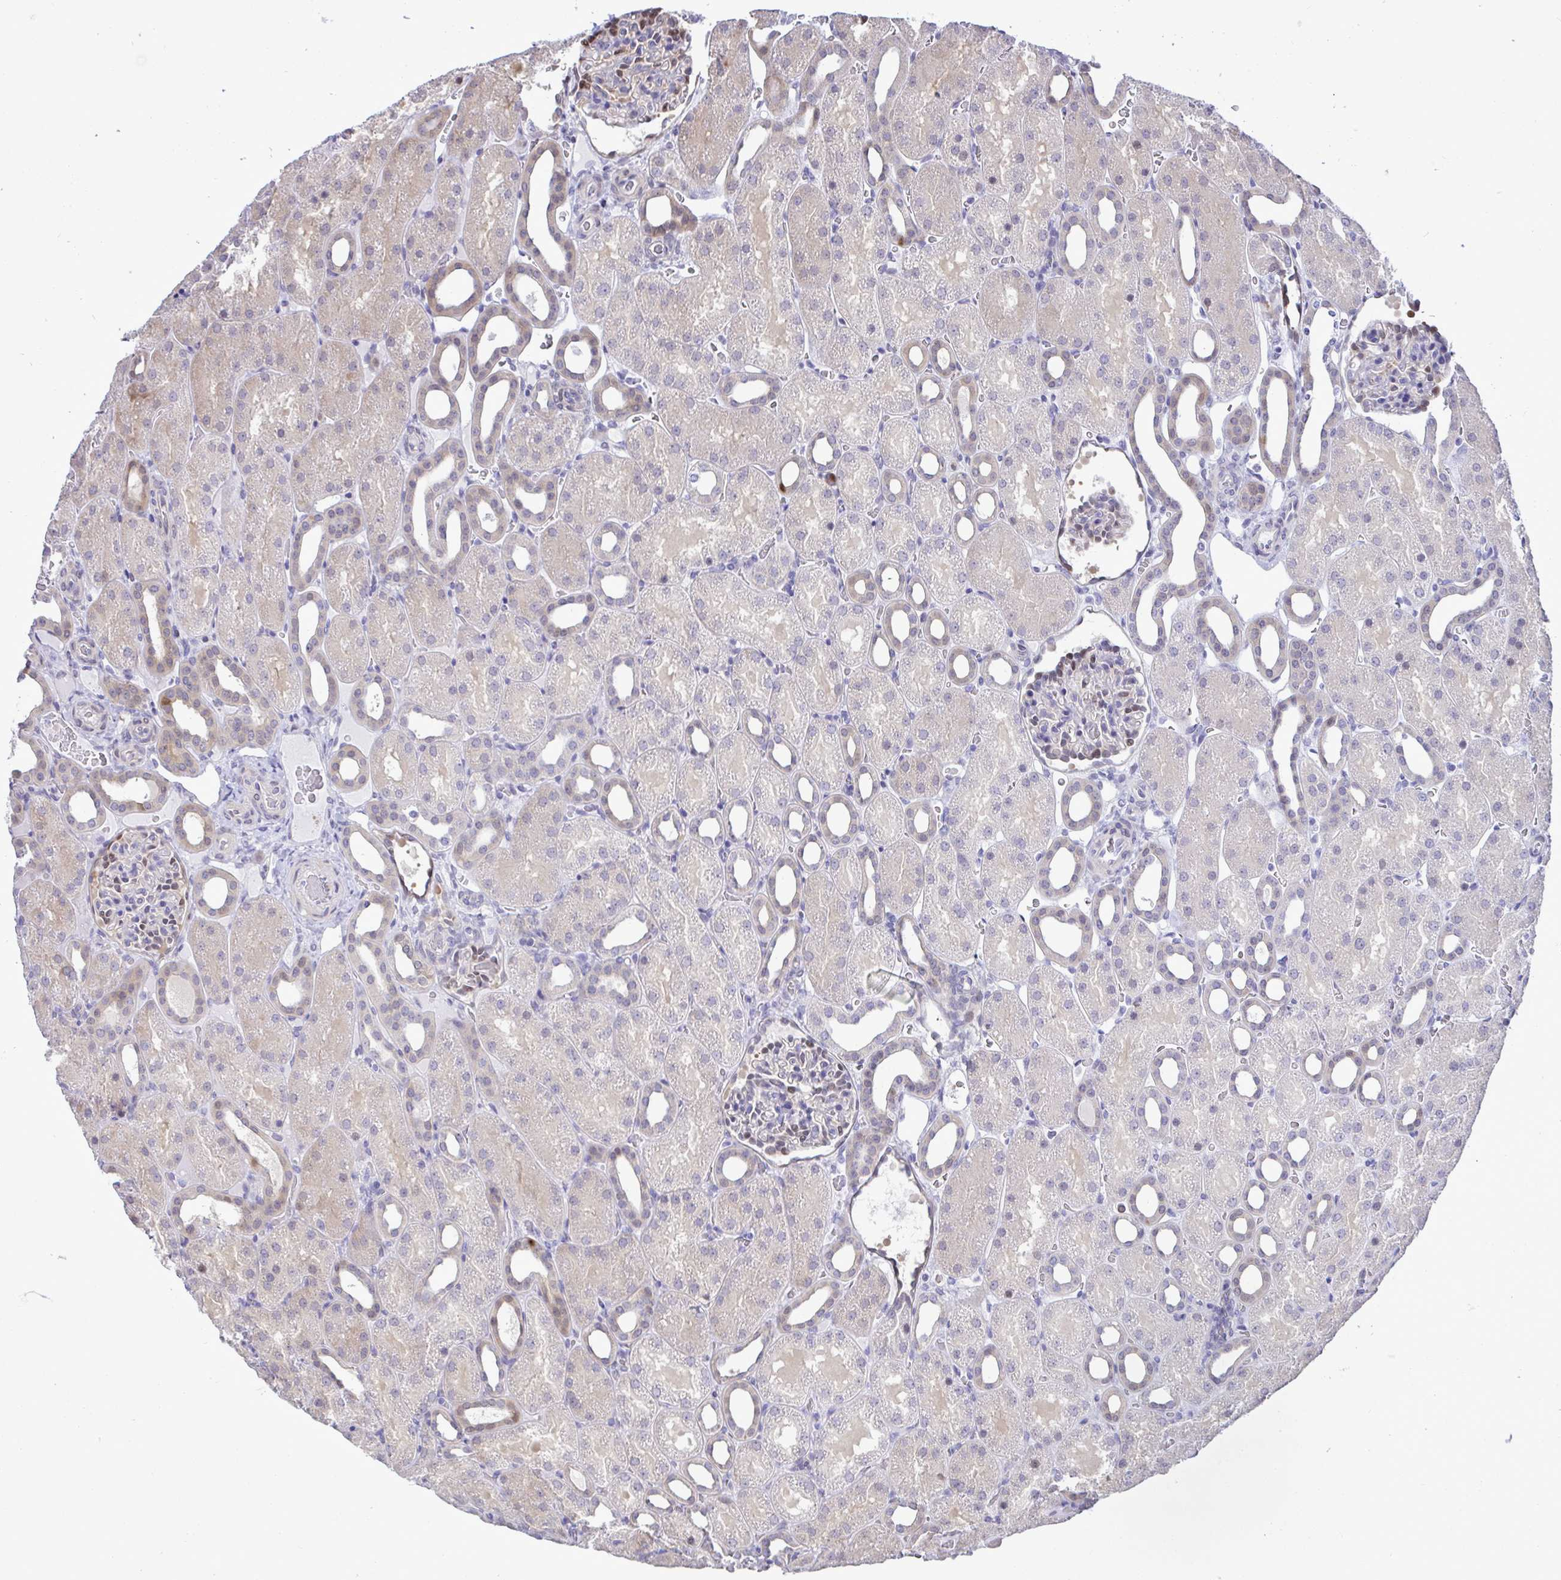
{"staining": {"intensity": "moderate", "quantity": "<25%", "location": "cytoplasmic/membranous,nuclear"}, "tissue": "kidney", "cell_type": "Cells in glomeruli", "image_type": "normal", "snomed": [{"axis": "morphology", "description": "Normal tissue, NOS"}, {"axis": "topography", "description": "Kidney"}], "caption": "Immunohistochemical staining of benign human kidney demonstrates moderate cytoplasmic/membranous,nuclear protein expression in approximately <25% of cells in glomeruli. (IHC, brightfield microscopy, high magnification).", "gene": "ZNF485", "patient": {"sex": "male", "age": 2}}